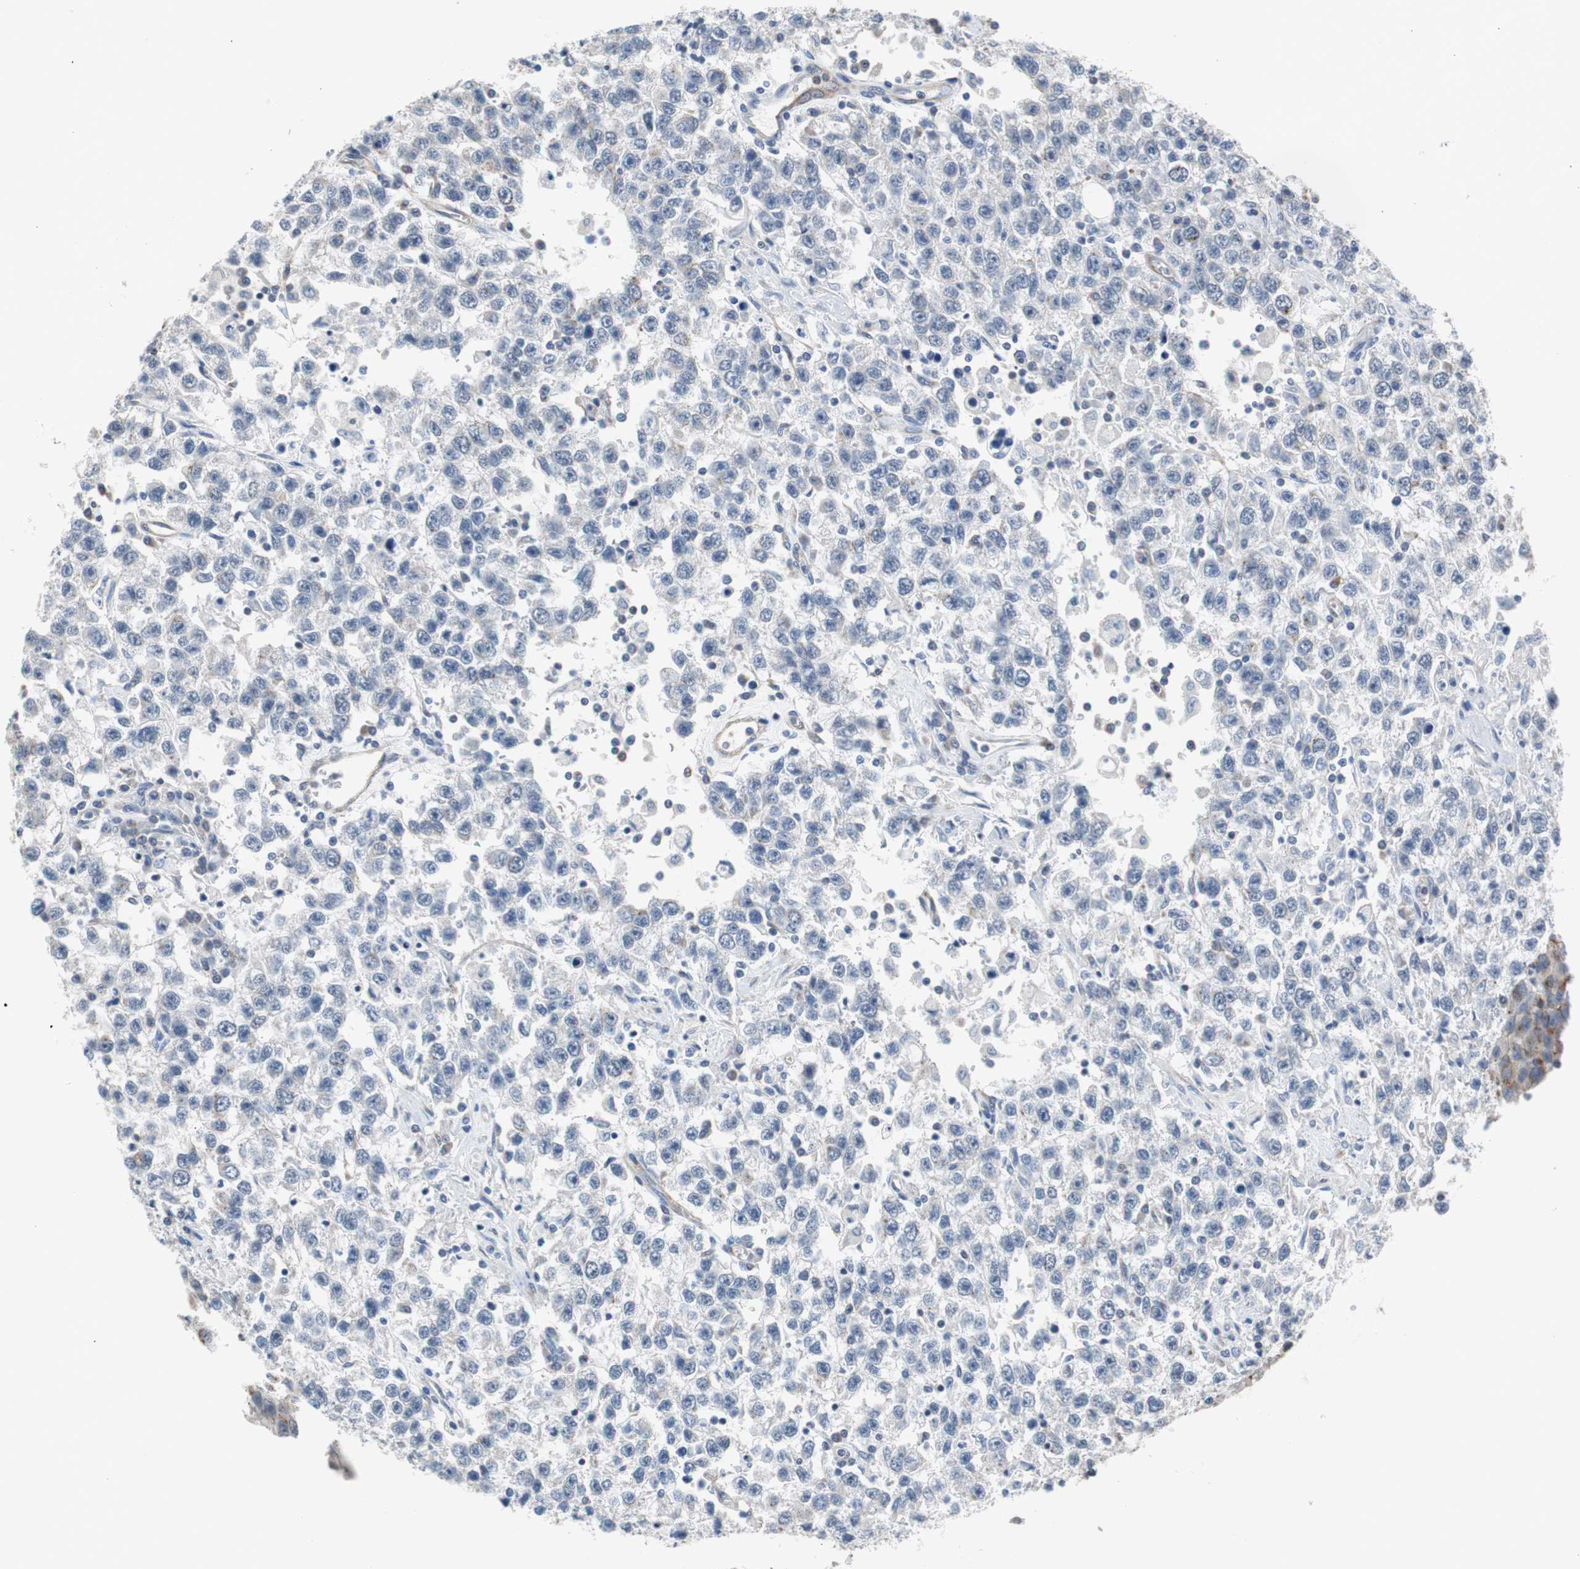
{"staining": {"intensity": "negative", "quantity": "none", "location": "none"}, "tissue": "testis cancer", "cell_type": "Tumor cells", "image_type": "cancer", "snomed": [{"axis": "morphology", "description": "Seminoma, NOS"}, {"axis": "topography", "description": "Testis"}], "caption": "Seminoma (testis) stained for a protein using IHC displays no positivity tumor cells.", "gene": "KIF3B", "patient": {"sex": "male", "age": 41}}